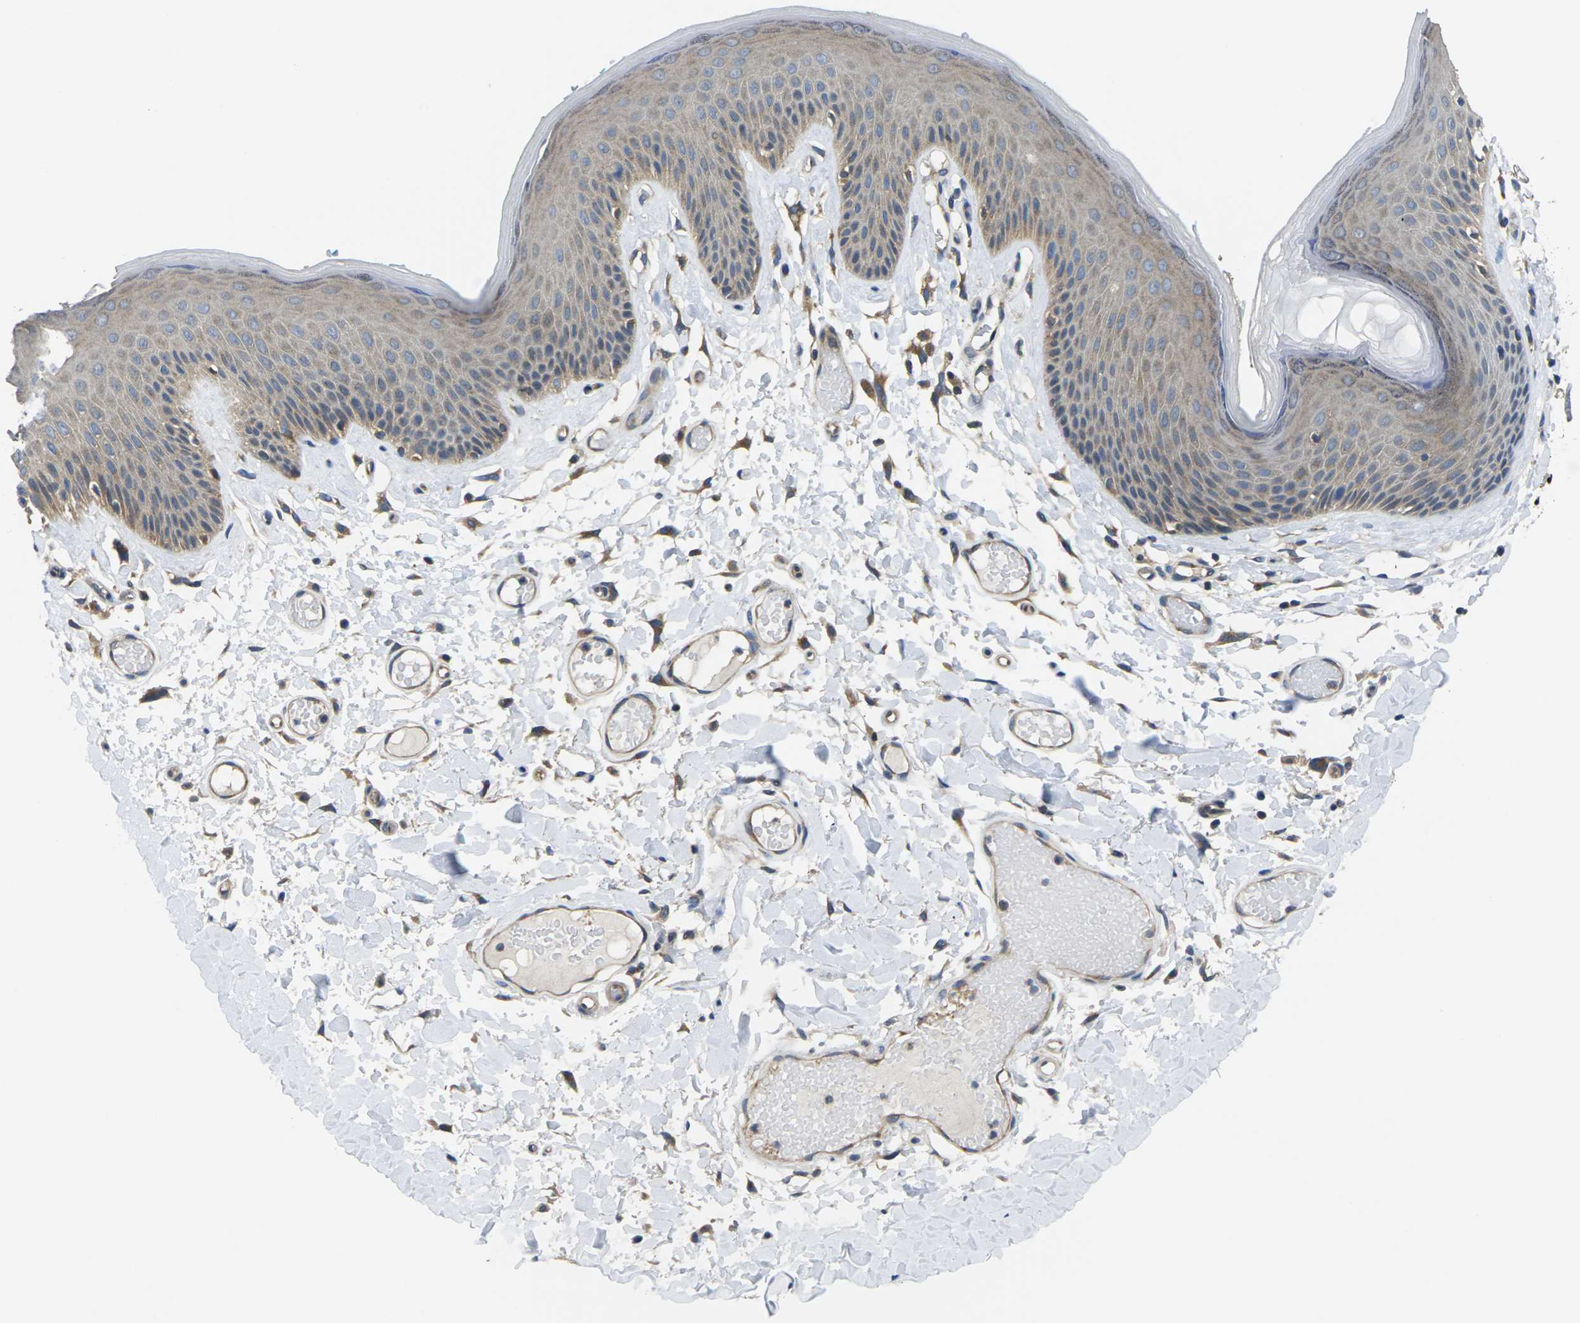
{"staining": {"intensity": "weak", "quantity": "25%-75%", "location": "cytoplasmic/membranous"}, "tissue": "skin", "cell_type": "Epidermal cells", "image_type": "normal", "snomed": [{"axis": "morphology", "description": "Normal tissue, NOS"}, {"axis": "topography", "description": "Vulva"}], "caption": "Immunohistochemical staining of normal skin exhibits 25%-75% levels of weak cytoplasmic/membranous protein expression in approximately 25%-75% of epidermal cells.", "gene": "TMCC2", "patient": {"sex": "female", "age": 73}}